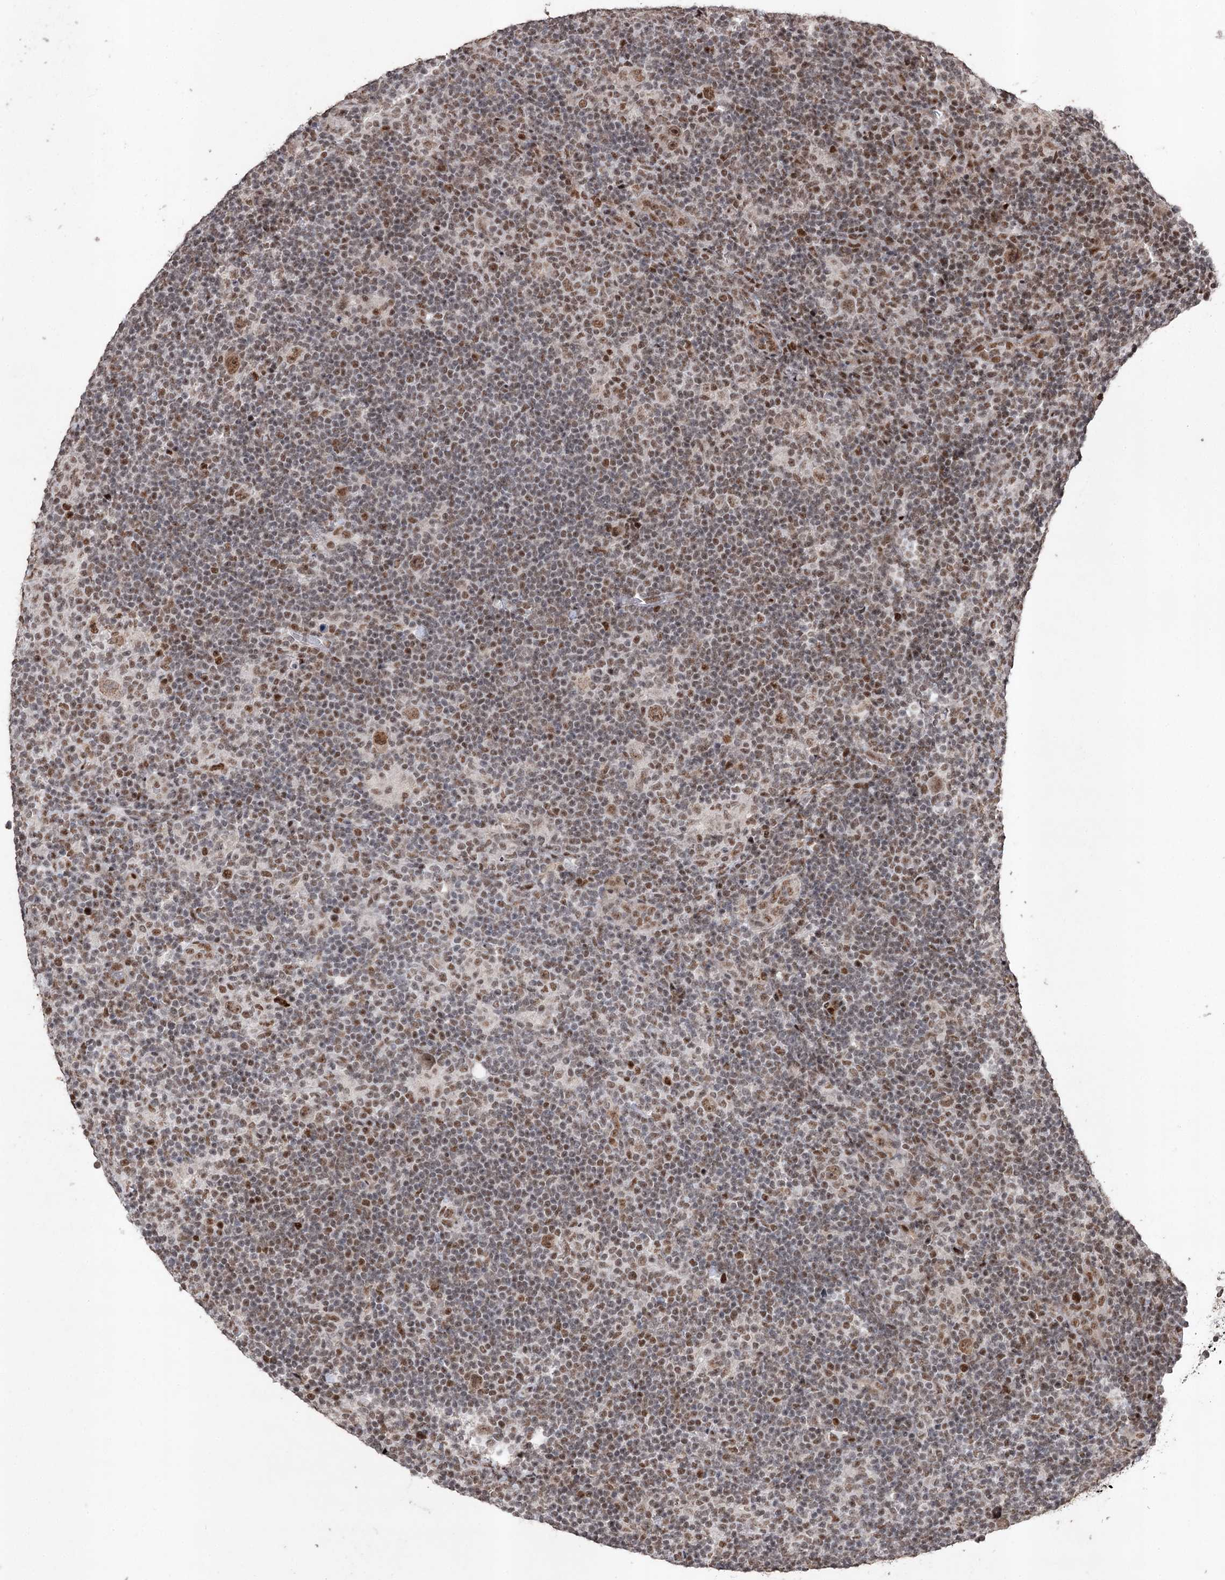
{"staining": {"intensity": "moderate", "quantity": ">75%", "location": "nuclear"}, "tissue": "lymphoma", "cell_type": "Tumor cells", "image_type": "cancer", "snomed": [{"axis": "morphology", "description": "Hodgkin's disease, NOS"}, {"axis": "topography", "description": "Lymph node"}], "caption": "This histopathology image reveals IHC staining of human Hodgkin's disease, with medium moderate nuclear positivity in approximately >75% of tumor cells.", "gene": "PDCD4", "patient": {"sex": "female", "age": 57}}